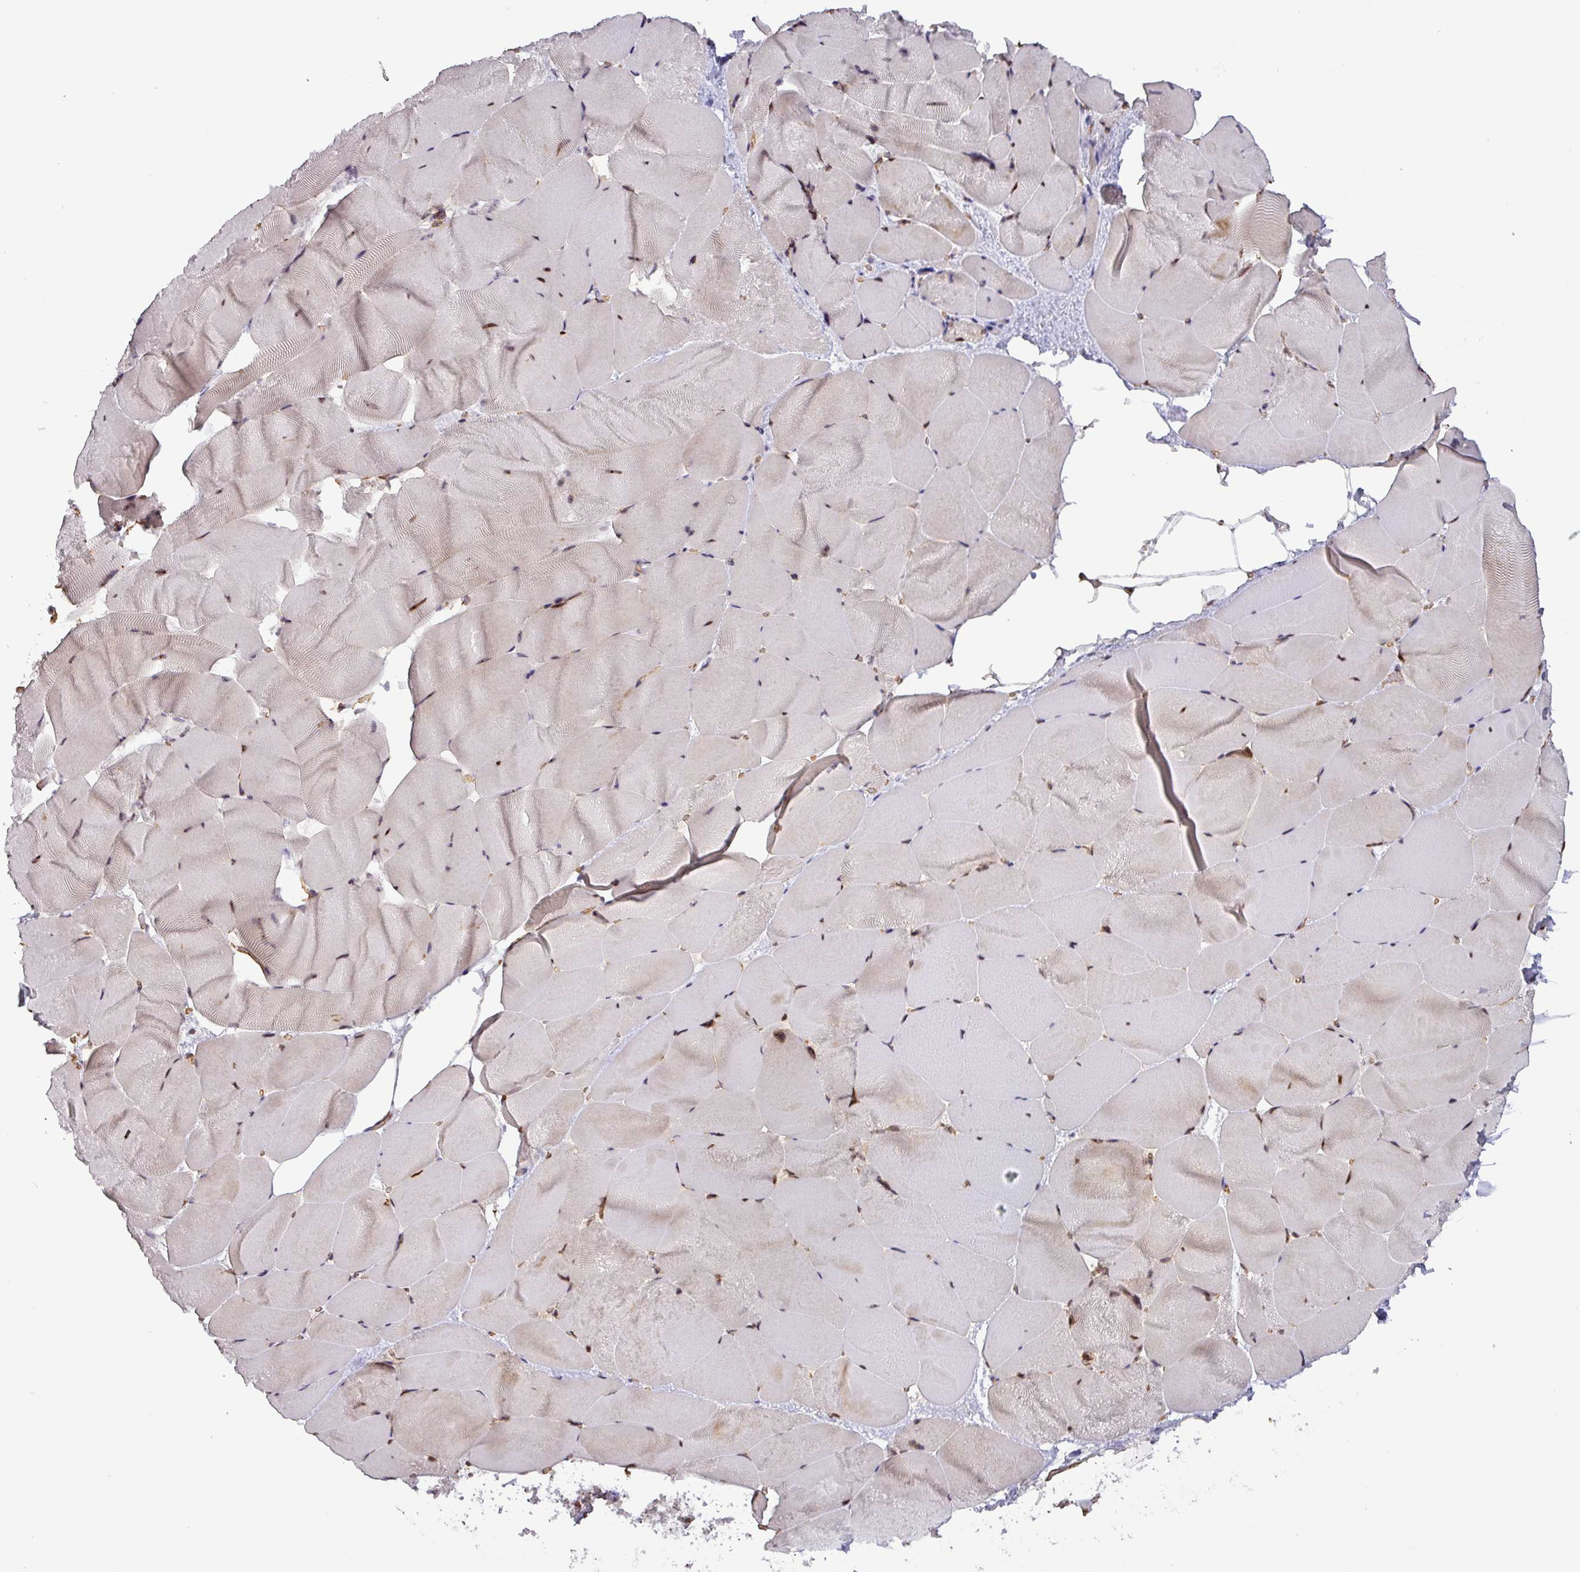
{"staining": {"intensity": "moderate", "quantity": ">75%", "location": "nuclear"}, "tissue": "skeletal muscle", "cell_type": "Myocytes", "image_type": "normal", "snomed": [{"axis": "morphology", "description": "Normal tissue, NOS"}, {"axis": "topography", "description": "Skeletal muscle"}], "caption": "Immunohistochemistry (DAB (3,3'-diaminobenzidine)) staining of unremarkable human skeletal muscle reveals moderate nuclear protein expression in approximately >75% of myocytes. (DAB = brown stain, brightfield microscopy at high magnification).", "gene": "RRN3", "patient": {"sex": "female", "age": 64}}